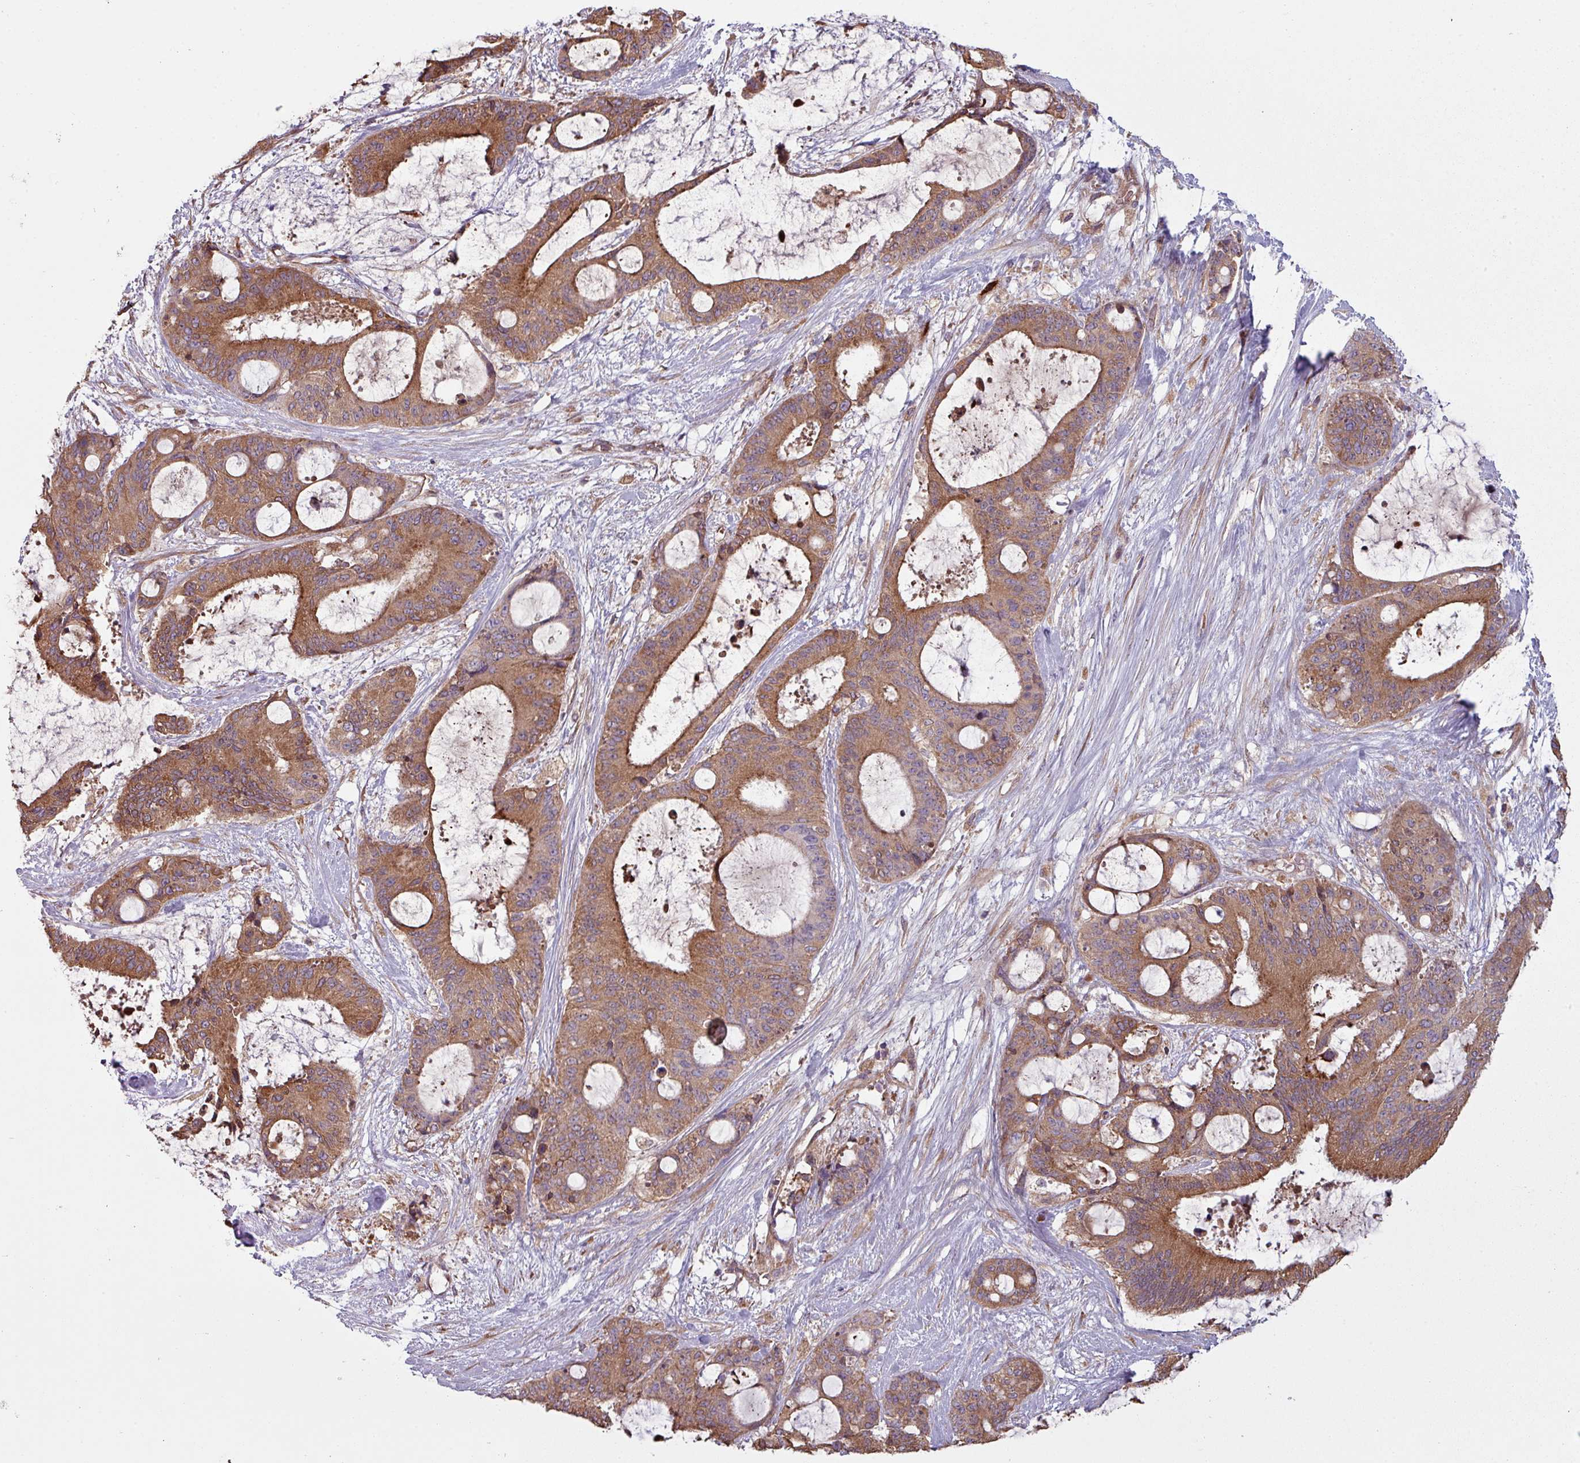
{"staining": {"intensity": "moderate", "quantity": ">75%", "location": "cytoplasmic/membranous"}, "tissue": "liver cancer", "cell_type": "Tumor cells", "image_type": "cancer", "snomed": [{"axis": "morphology", "description": "Normal tissue, NOS"}, {"axis": "morphology", "description": "Cholangiocarcinoma"}, {"axis": "topography", "description": "Liver"}, {"axis": "topography", "description": "Peripheral nerve tissue"}], "caption": "Immunohistochemical staining of liver cholangiocarcinoma shows medium levels of moderate cytoplasmic/membranous positivity in approximately >75% of tumor cells.", "gene": "SNRNP25", "patient": {"sex": "female", "age": 73}}